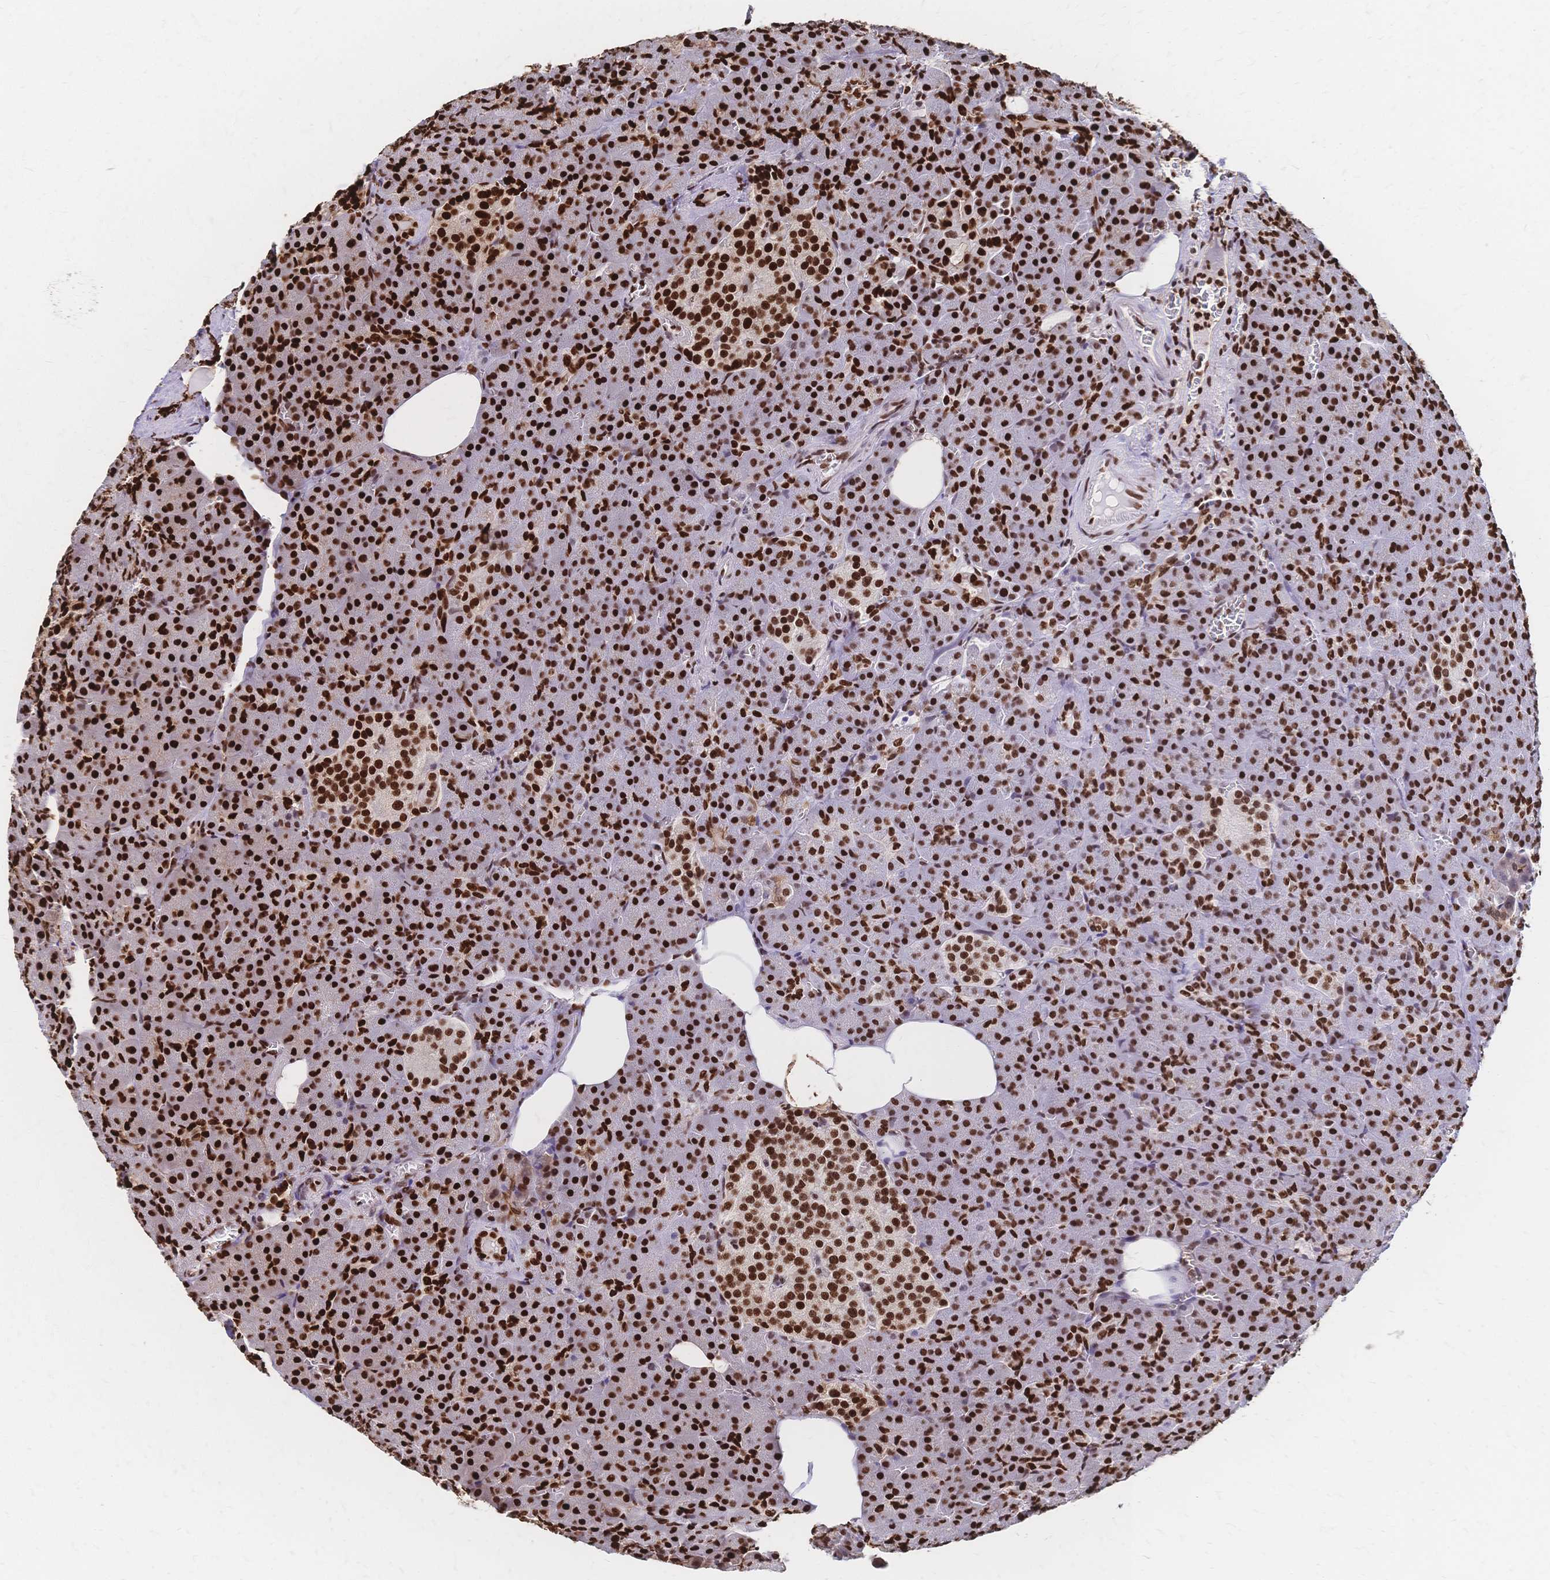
{"staining": {"intensity": "strong", "quantity": ">75%", "location": "nuclear"}, "tissue": "pancreas", "cell_type": "Exocrine glandular cells", "image_type": "normal", "snomed": [{"axis": "morphology", "description": "Normal tissue, NOS"}, {"axis": "topography", "description": "Pancreas"}], "caption": "Protein analysis of normal pancreas demonstrates strong nuclear positivity in approximately >75% of exocrine glandular cells.", "gene": "HDGF", "patient": {"sex": "female", "age": 74}}